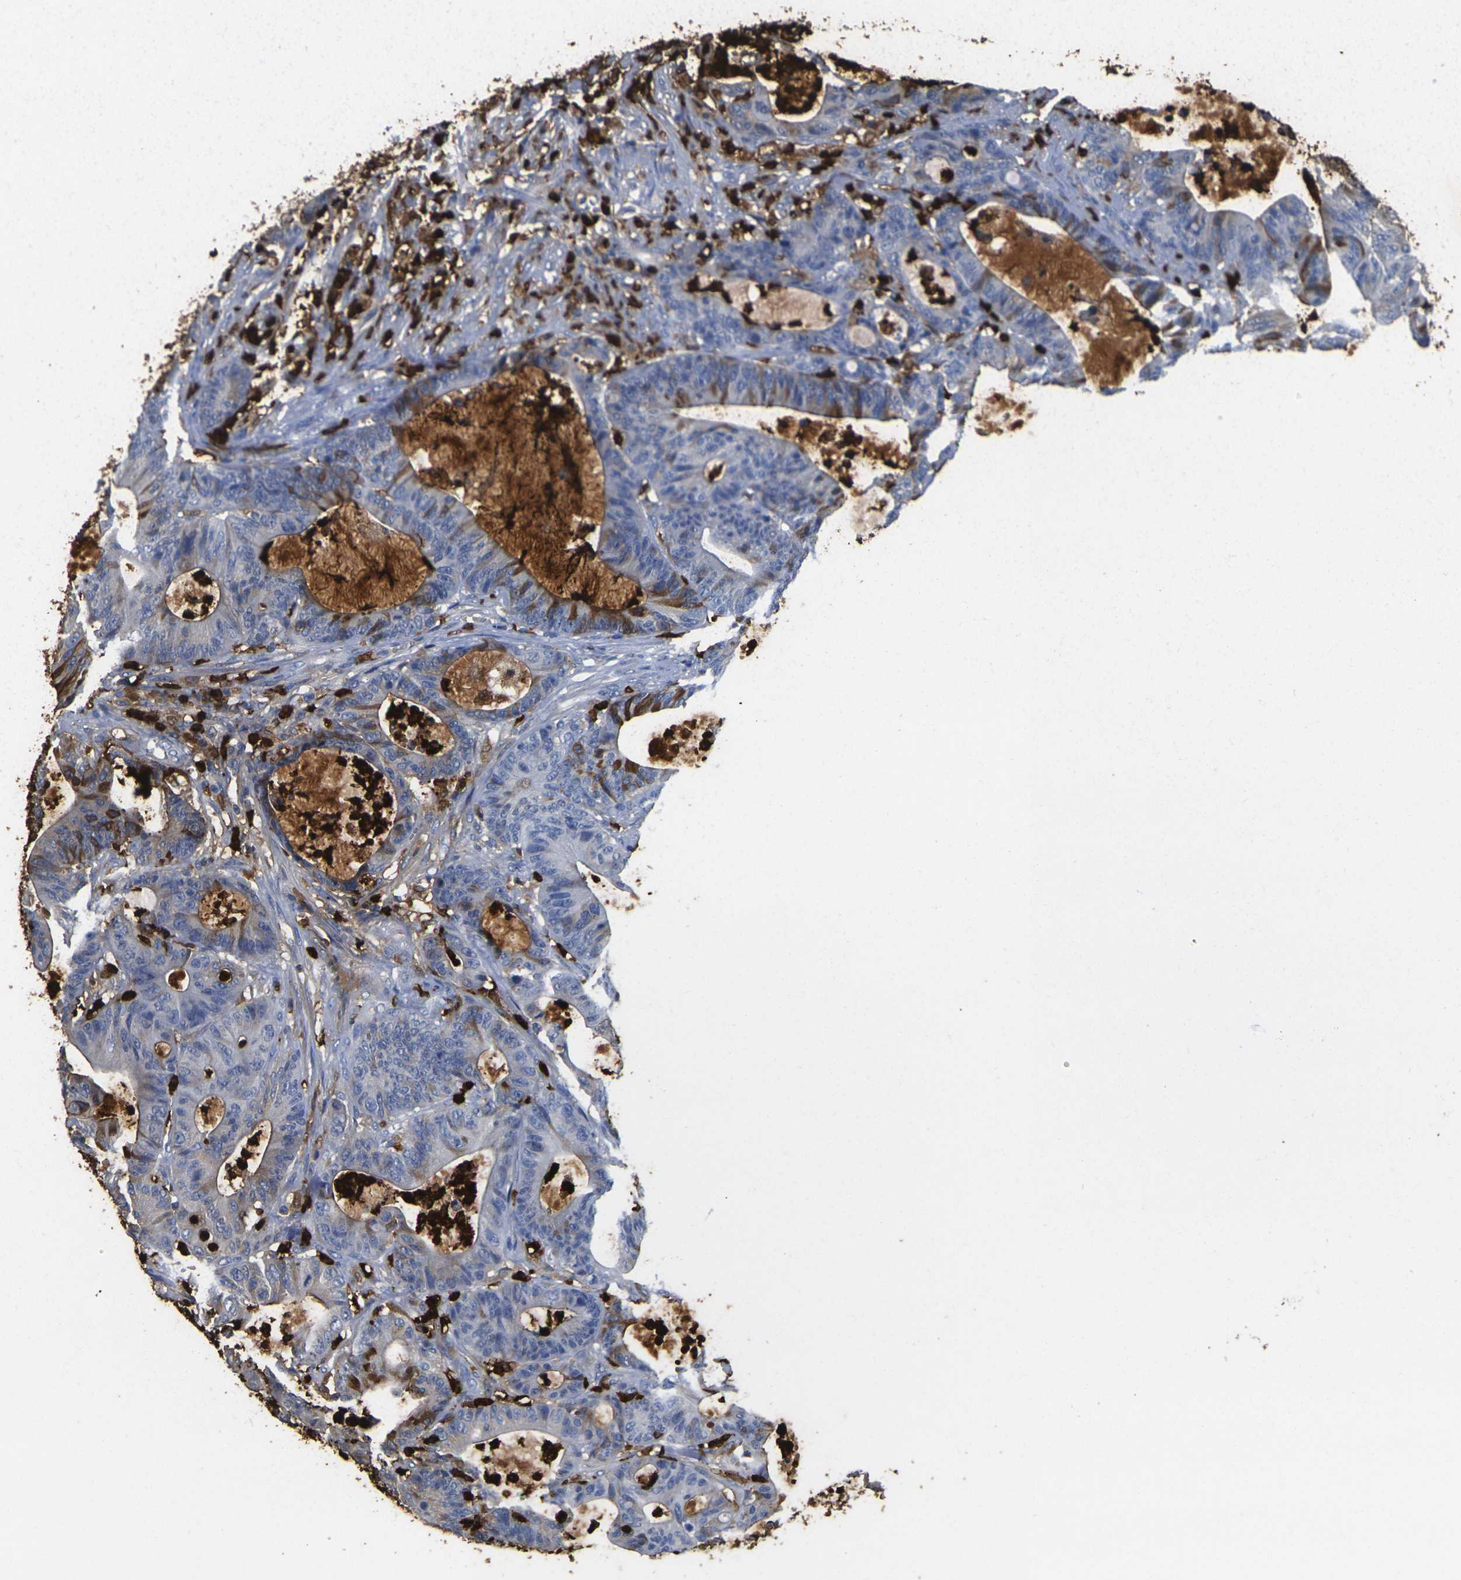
{"staining": {"intensity": "moderate", "quantity": "<25%", "location": "cytoplasmic/membranous"}, "tissue": "colorectal cancer", "cell_type": "Tumor cells", "image_type": "cancer", "snomed": [{"axis": "morphology", "description": "Adenocarcinoma, NOS"}, {"axis": "topography", "description": "Colon"}], "caption": "Human adenocarcinoma (colorectal) stained with a protein marker shows moderate staining in tumor cells.", "gene": "S100A9", "patient": {"sex": "female", "age": 84}}